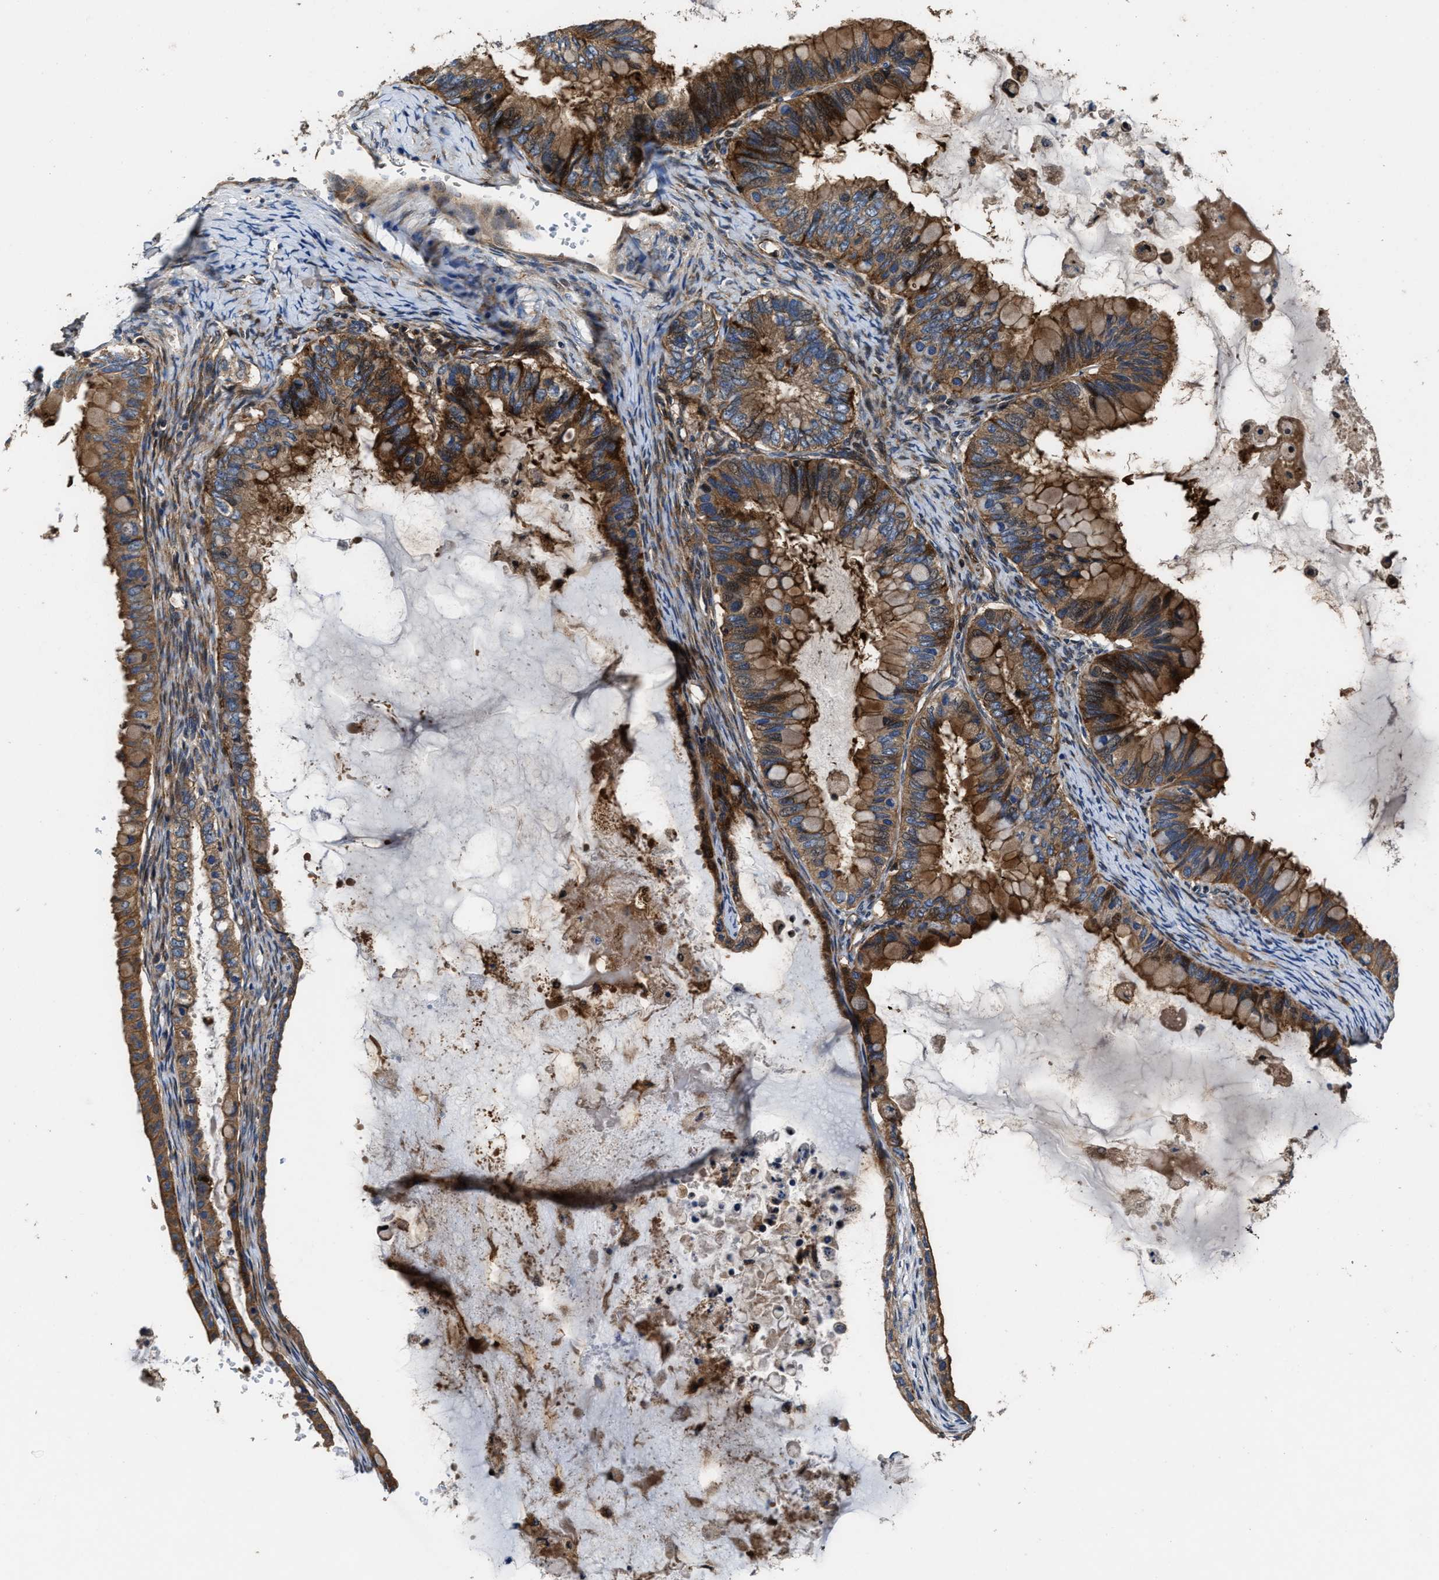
{"staining": {"intensity": "moderate", "quantity": ">75%", "location": "cytoplasmic/membranous"}, "tissue": "ovarian cancer", "cell_type": "Tumor cells", "image_type": "cancer", "snomed": [{"axis": "morphology", "description": "Cystadenocarcinoma, mucinous, NOS"}, {"axis": "topography", "description": "Ovary"}], "caption": "Protein expression by immunohistochemistry (IHC) demonstrates moderate cytoplasmic/membranous positivity in about >75% of tumor cells in ovarian cancer (mucinous cystadenocarcinoma).", "gene": "PTAR1", "patient": {"sex": "female", "age": 80}}